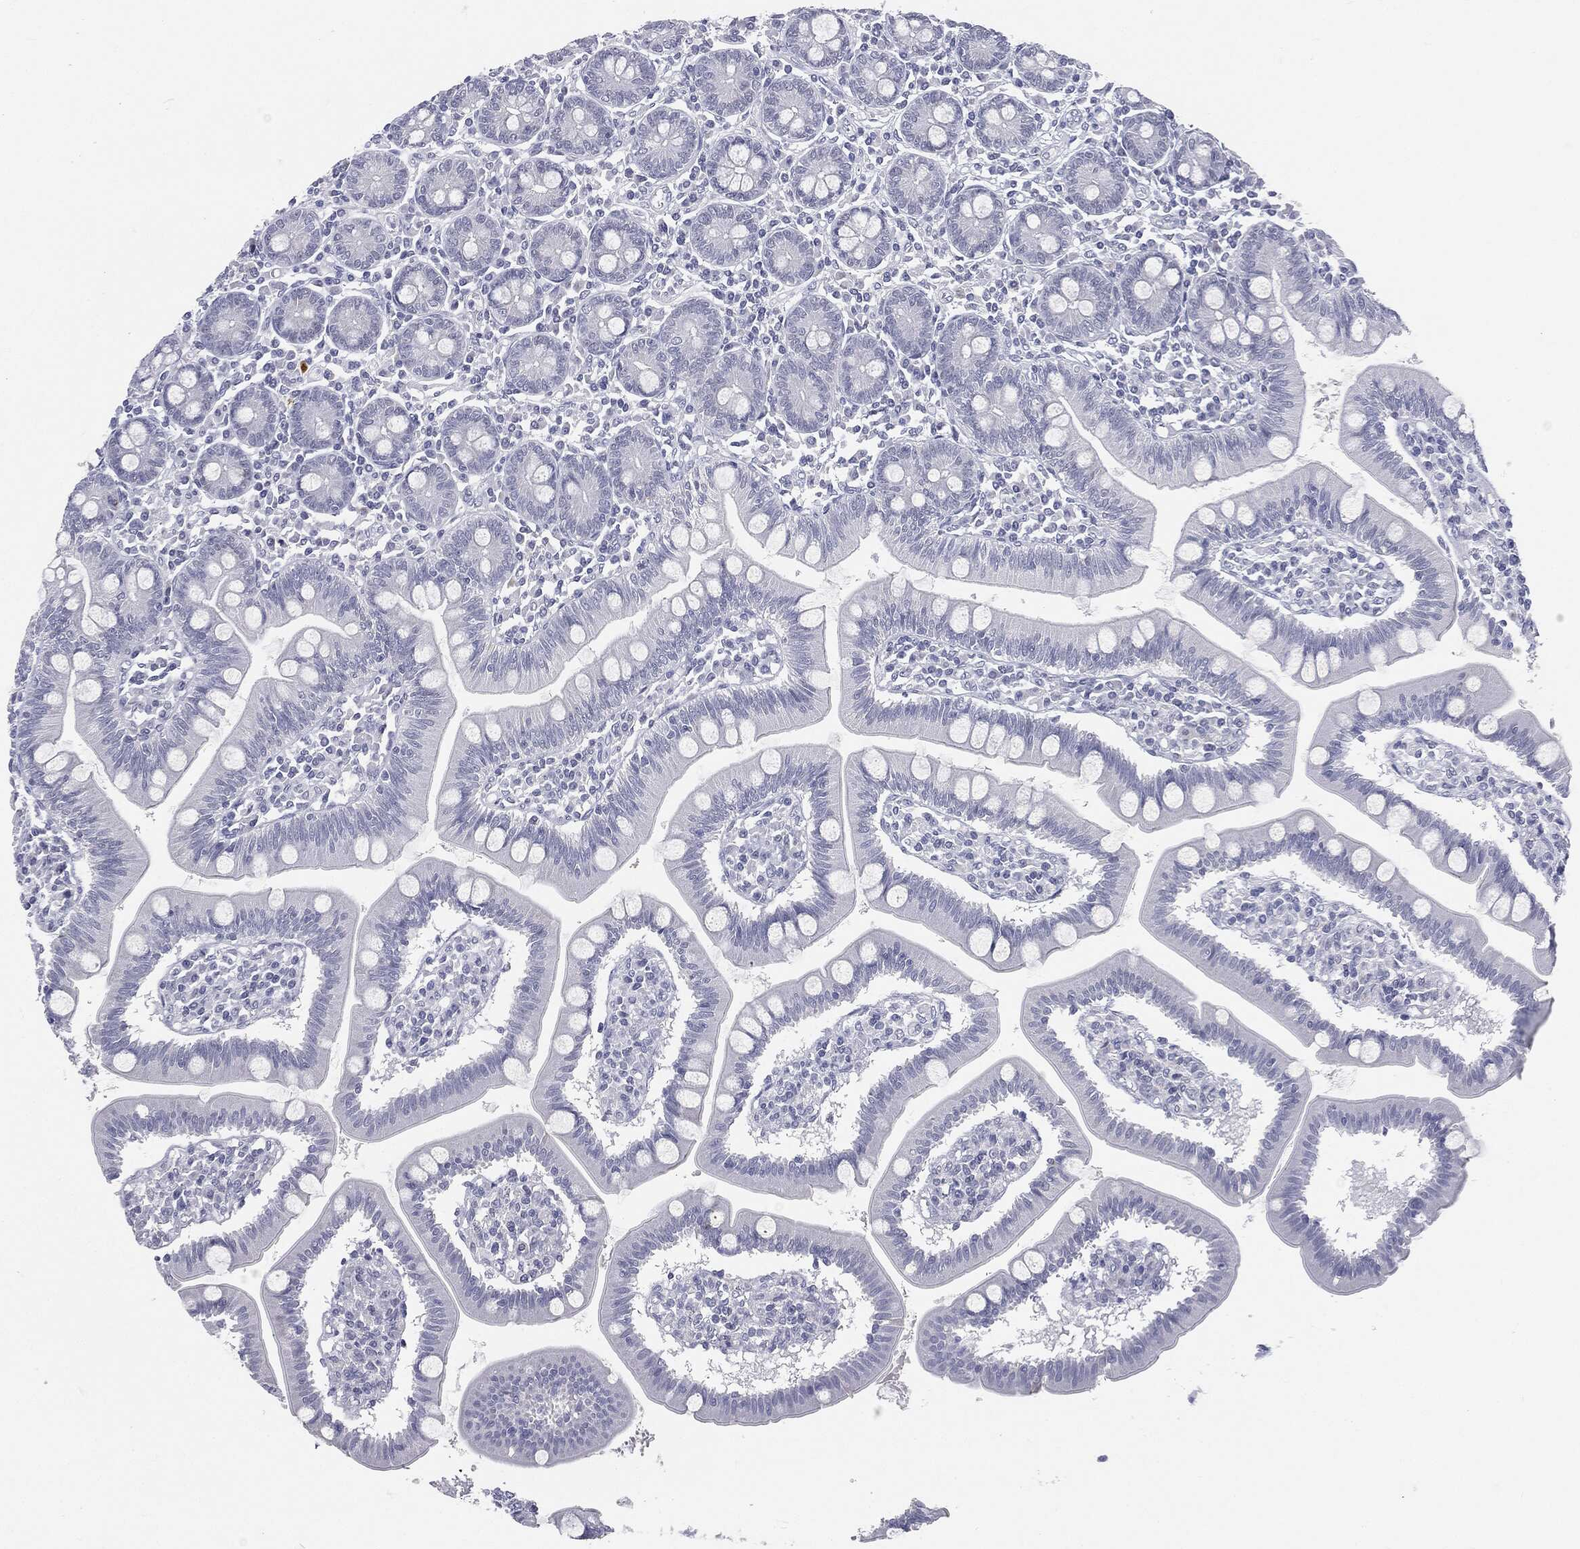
{"staining": {"intensity": "negative", "quantity": "none", "location": "none"}, "tissue": "small intestine", "cell_type": "Glandular cells", "image_type": "normal", "snomed": [{"axis": "morphology", "description": "Normal tissue, NOS"}, {"axis": "topography", "description": "Small intestine"}], "caption": "High power microscopy histopathology image of an immunohistochemistry image of benign small intestine, revealing no significant positivity in glandular cells. The staining is performed using DAB brown chromogen with nuclei counter-stained in using hematoxylin.", "gene": "MLLT10", "patient": {"sex": "male", "age": 88}}